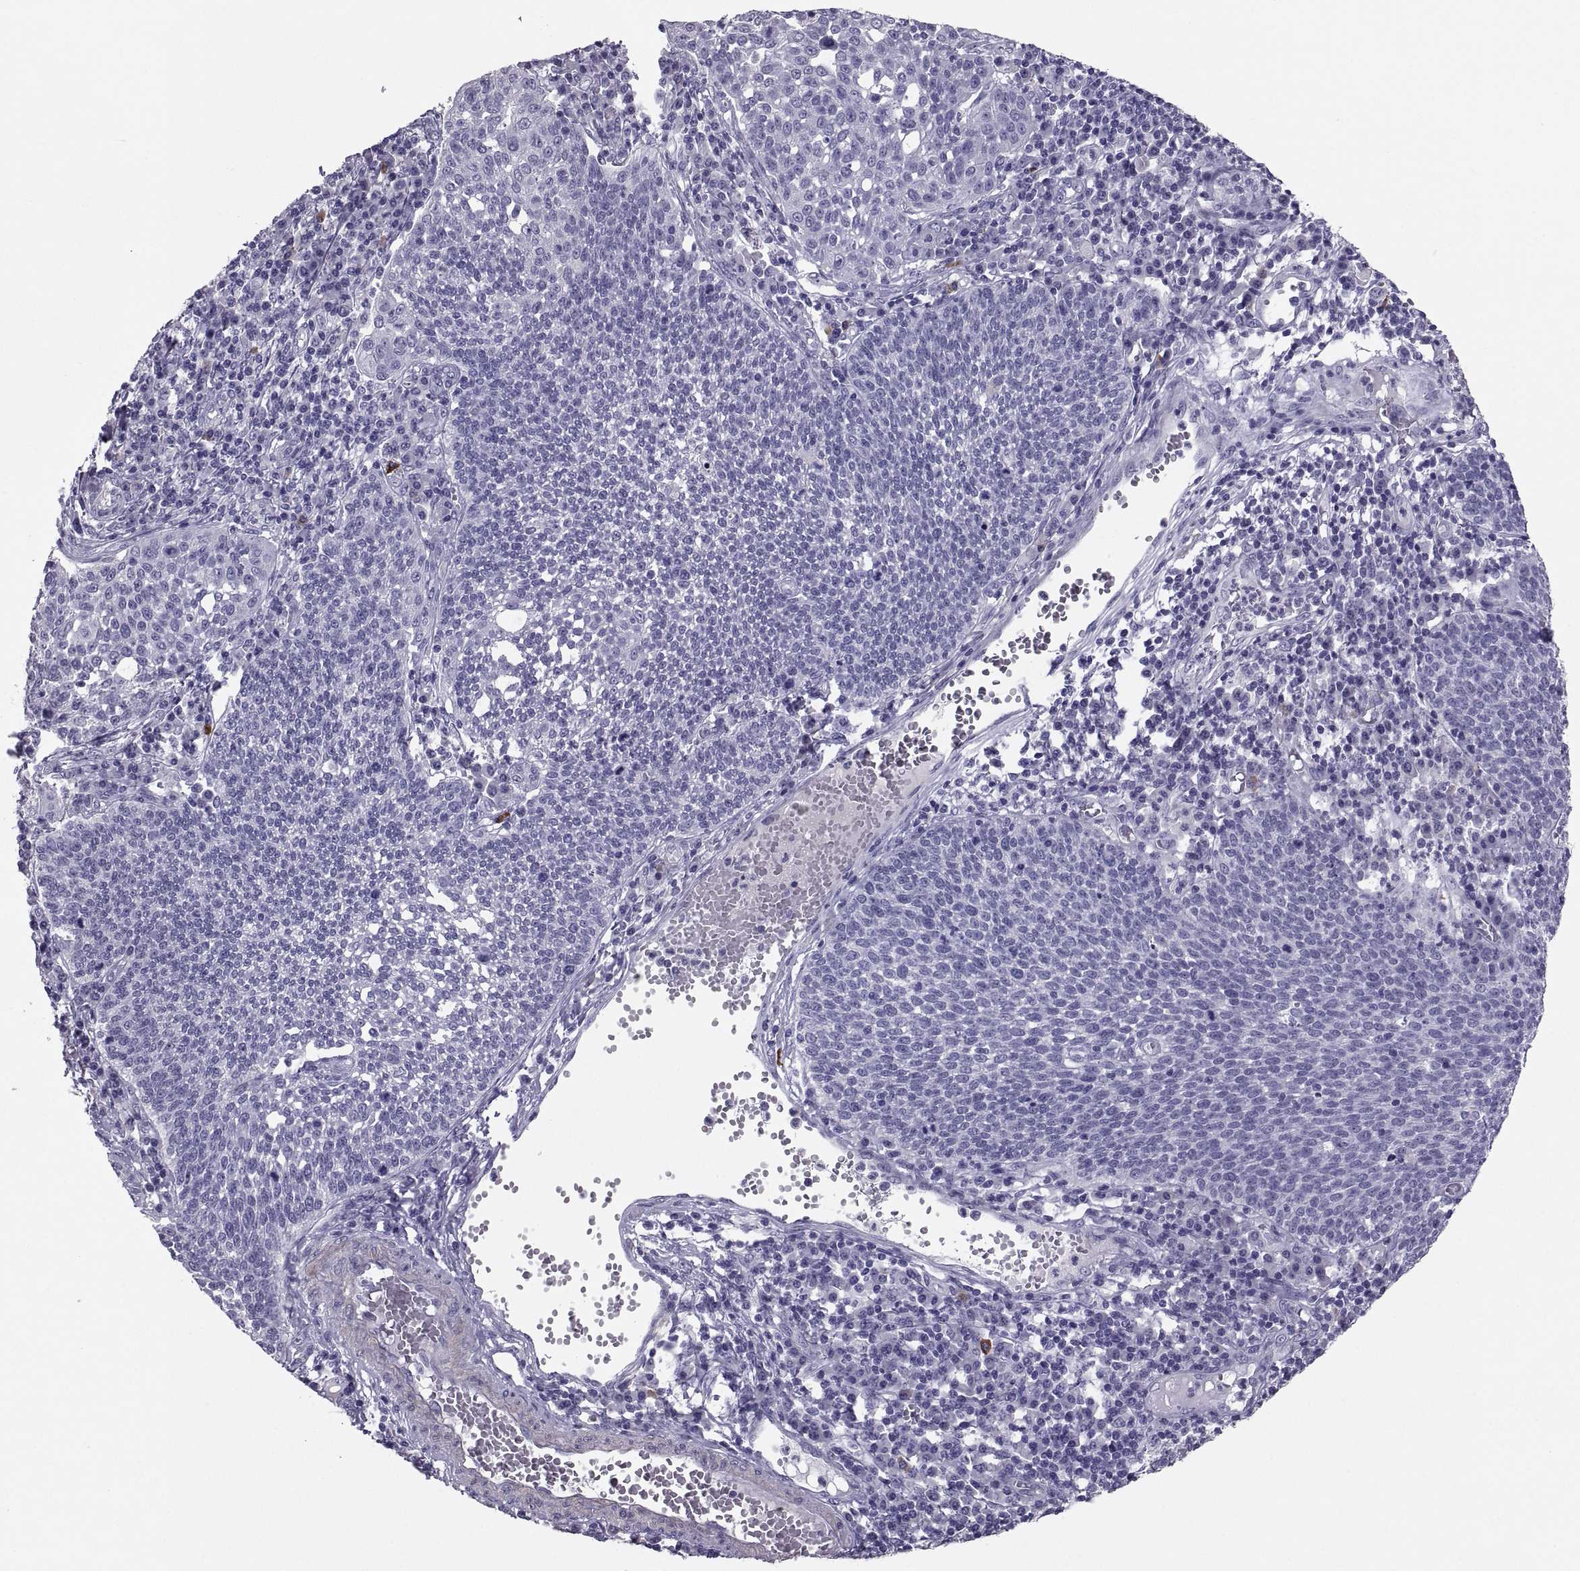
{"staining": {"intensity": "negative", "quantity": "none", "location": "none"}, "tissue": "cervical cancer", "cell_type": "Tumor cells", "image_type": "cancer", "snomed": [{"axis": "morphology", "description": "Squamous cell carcinoma, NOS"}, {"axis": "topography", "description": "Cervix"}], "caption": "Protein analysis of squamous cell carcinoma (cervical) demonstrates no significant positivity in tumor cells. (DAB immunohistochemistry, high magnification).", "gene": "IGSF1", "patient": {"sex": "female", "age": 34}}